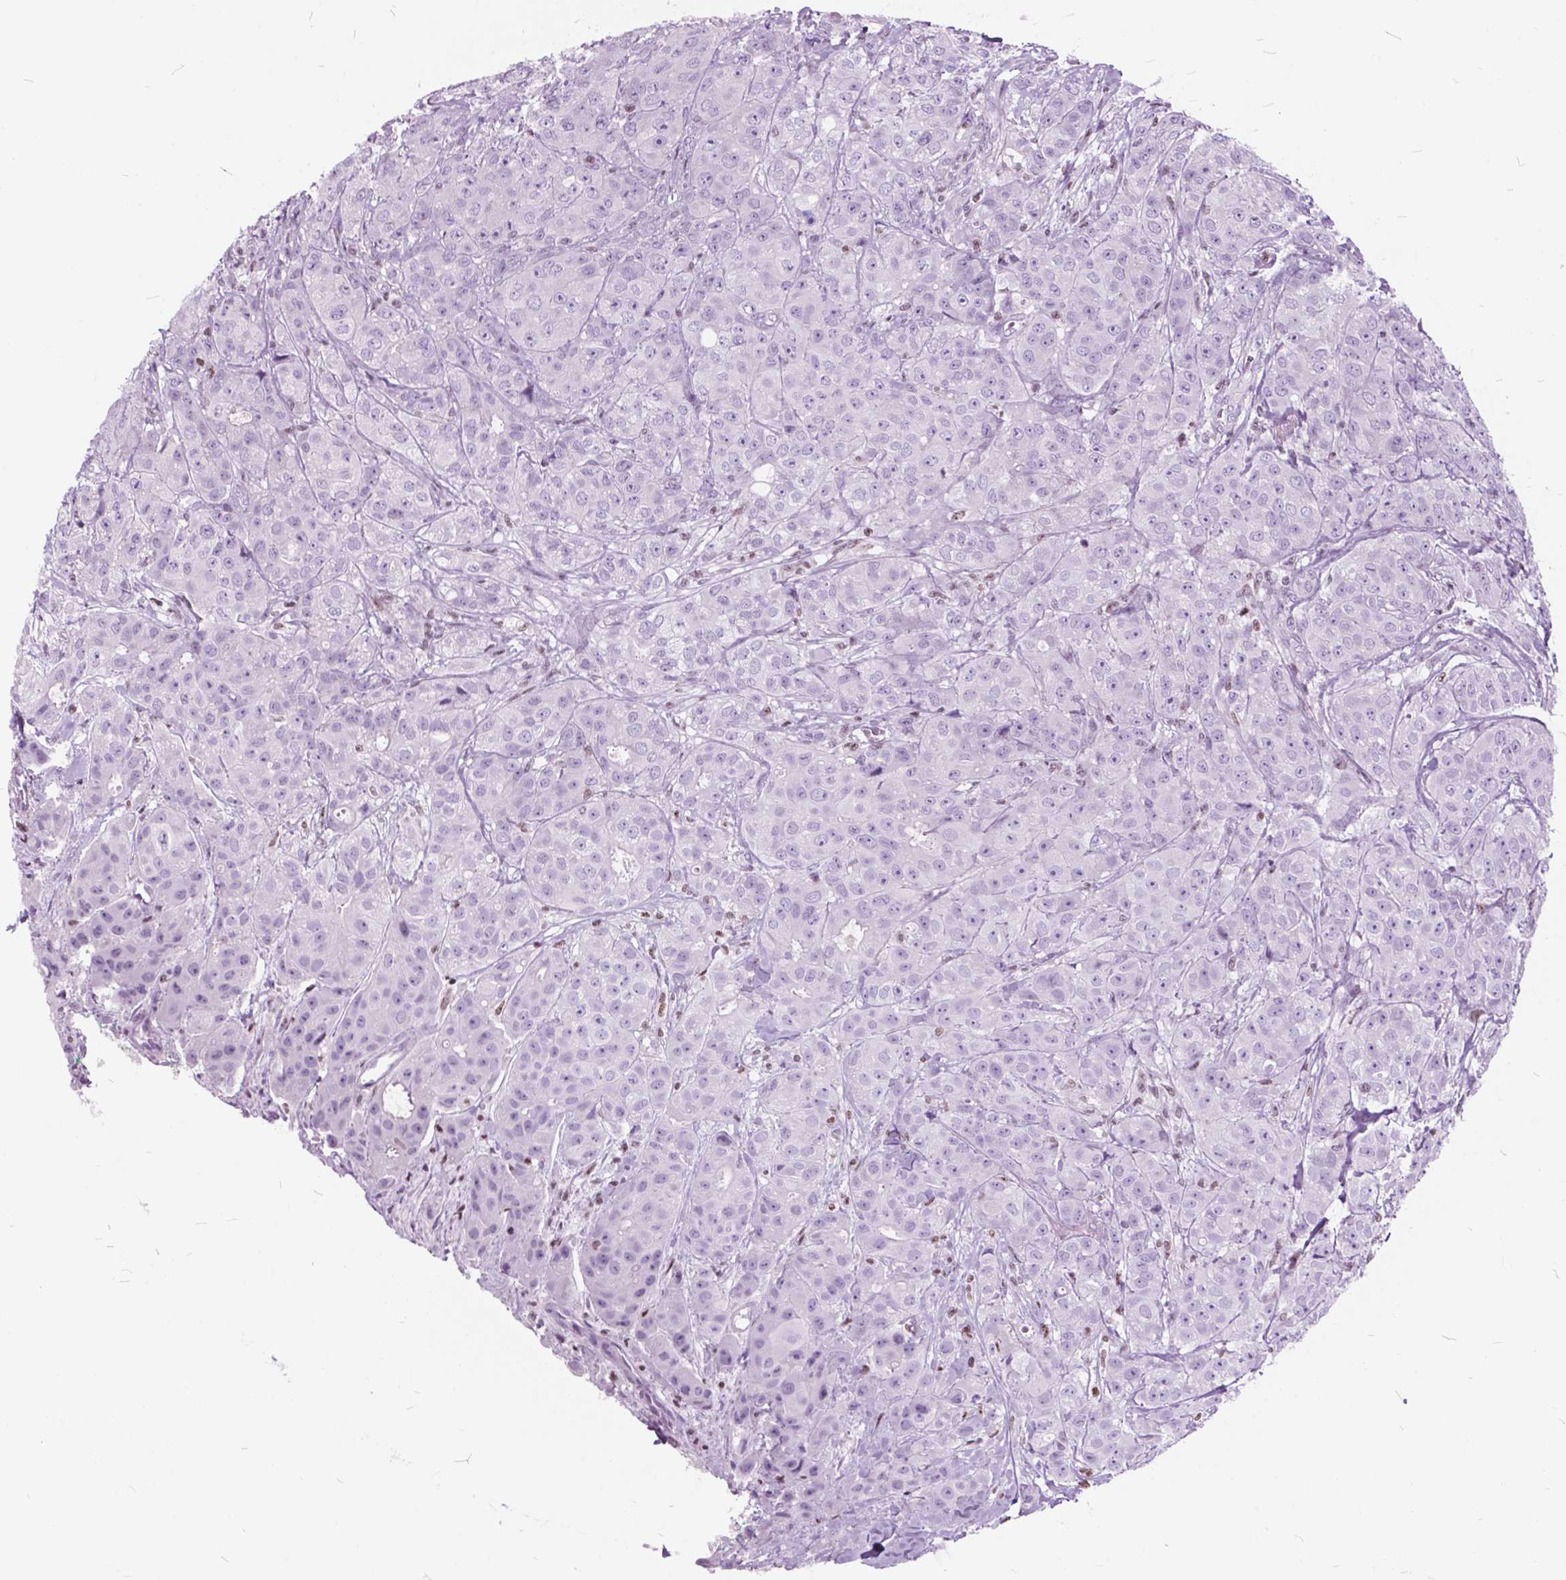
{"staining": {"intensity": "negative", "quantity": "none", "location": "none"}, "tissue": "breast cancer", "cell_type": "Tumor cells", "image_type": "cancer", "snomed": [{"axis": "morphology", "description": "Duct carcinoma"}, {"axis": "topography", "description": "Breast"}], "caption": "Immunohistochemistry image of neoplastic tissue: human invasive ductal carcinoma (breast) stained with DAB (3,3'-diaminobenzidine) exhibits no significant protein positivity in tumor cells. Brightfield microscopy of IHC stained with DAB (3,3'-diaminobenzidine) (brown) and hematoxylin (blue), captured at high magnification.", "gene": "SP140", "patient": {"sex": "female", "age": 43}}